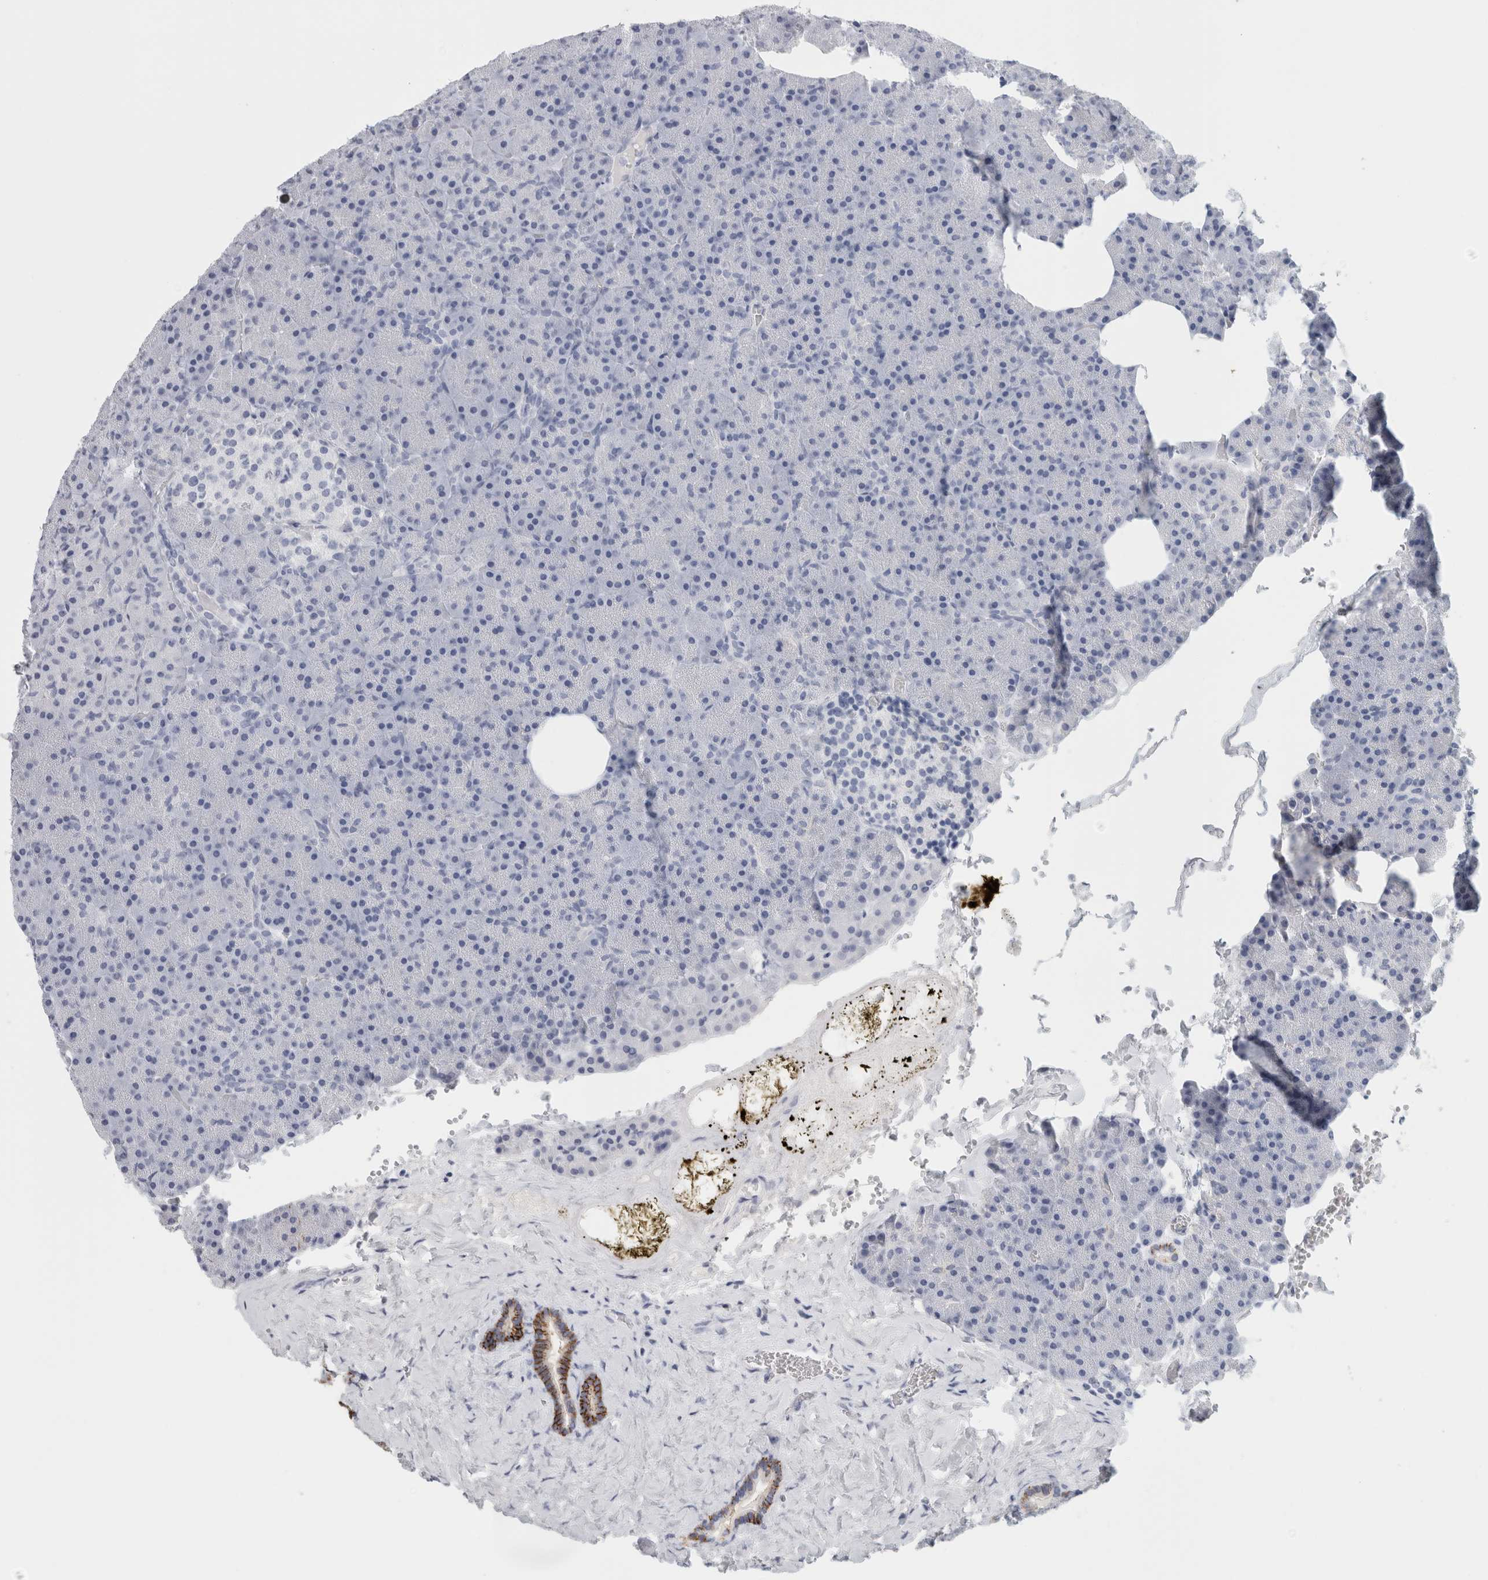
{"staining": {"intensity": "negative", "quantity": "none", "location": "none"}, "tissue": "pancreas", "cell_type": "Exocrine glandular cells", "image_type": "normal", "snomed": [{"axis": "morphology", "description": "Normal tissue, NOS"}, {"axis": "morphology", "description": "Carcinoid, malignant, NOS"}, {"axis": "topography", "description": "Pancreas"}], "caption": "The photomicrograph exhibits no staining of exocrine glandular cells in benign pancreas. (Stains: DAB (3,3'-diaminobenzidine) immunohistochemistry (IHC) with hematoxylin counter stain, Microscopy: brightfield microscopy at high magnification).", "gene": "TSPAN8", "patient": {"sex": "female", "age": 35}}